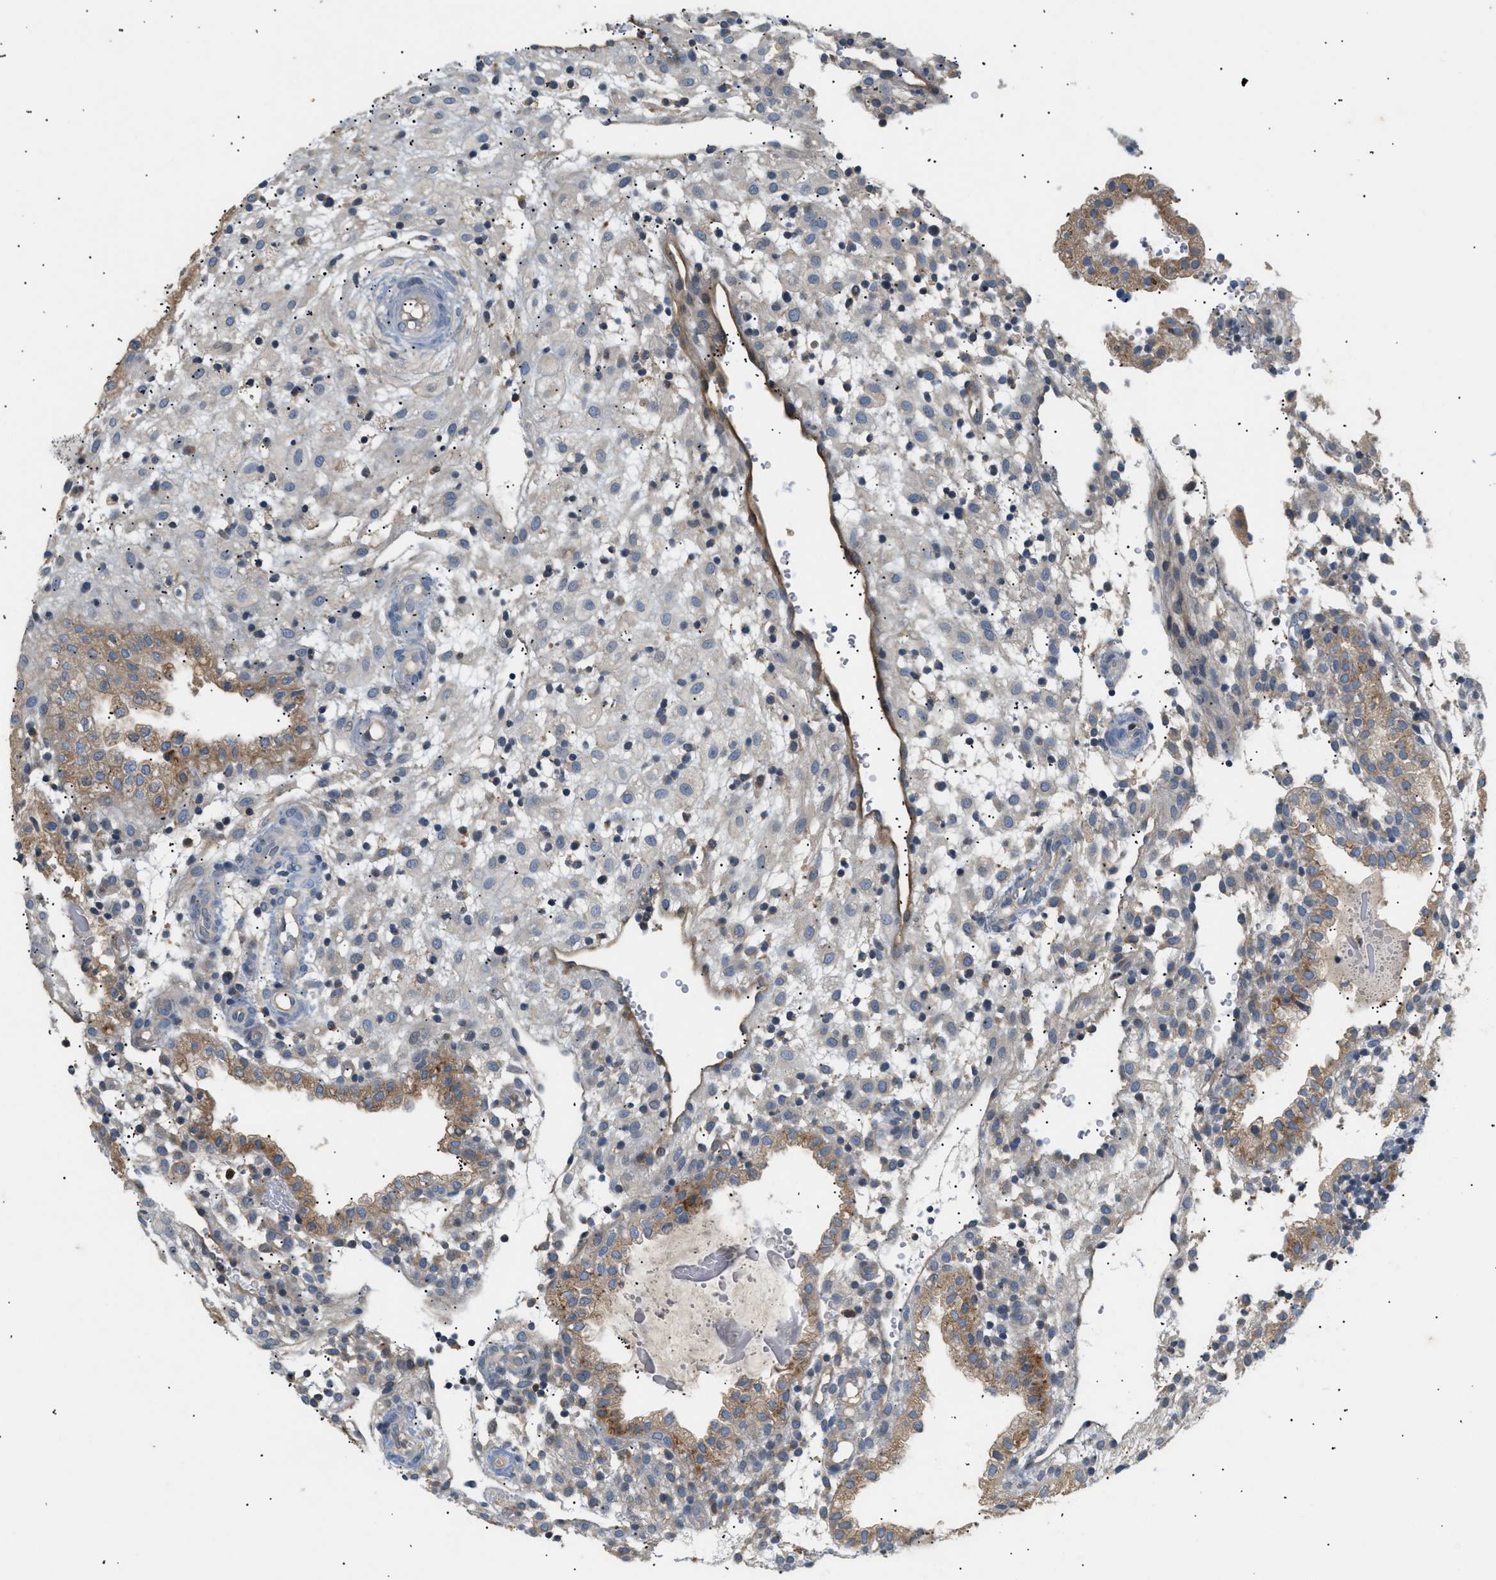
{"staining": {"intensity": "negative", "quantity": "none", "location": "none"}, "tissue": "placenta", "cell_type": "Decidual cells", "image_type": "normal", "snomed": [{"axis": "morphology", "description": "Normal tissue, NOS"}, {"axis": "topography", "description": "Placenta"}], "caption": "DAB (3,3'-diaminobenzidine) immunohistochemical staining of benign placenta displays no significant expression in decidual cells. Nuclei are stained in blue.", "gene": "FARS2", "patient": {"sex": "female", "age": 18}}